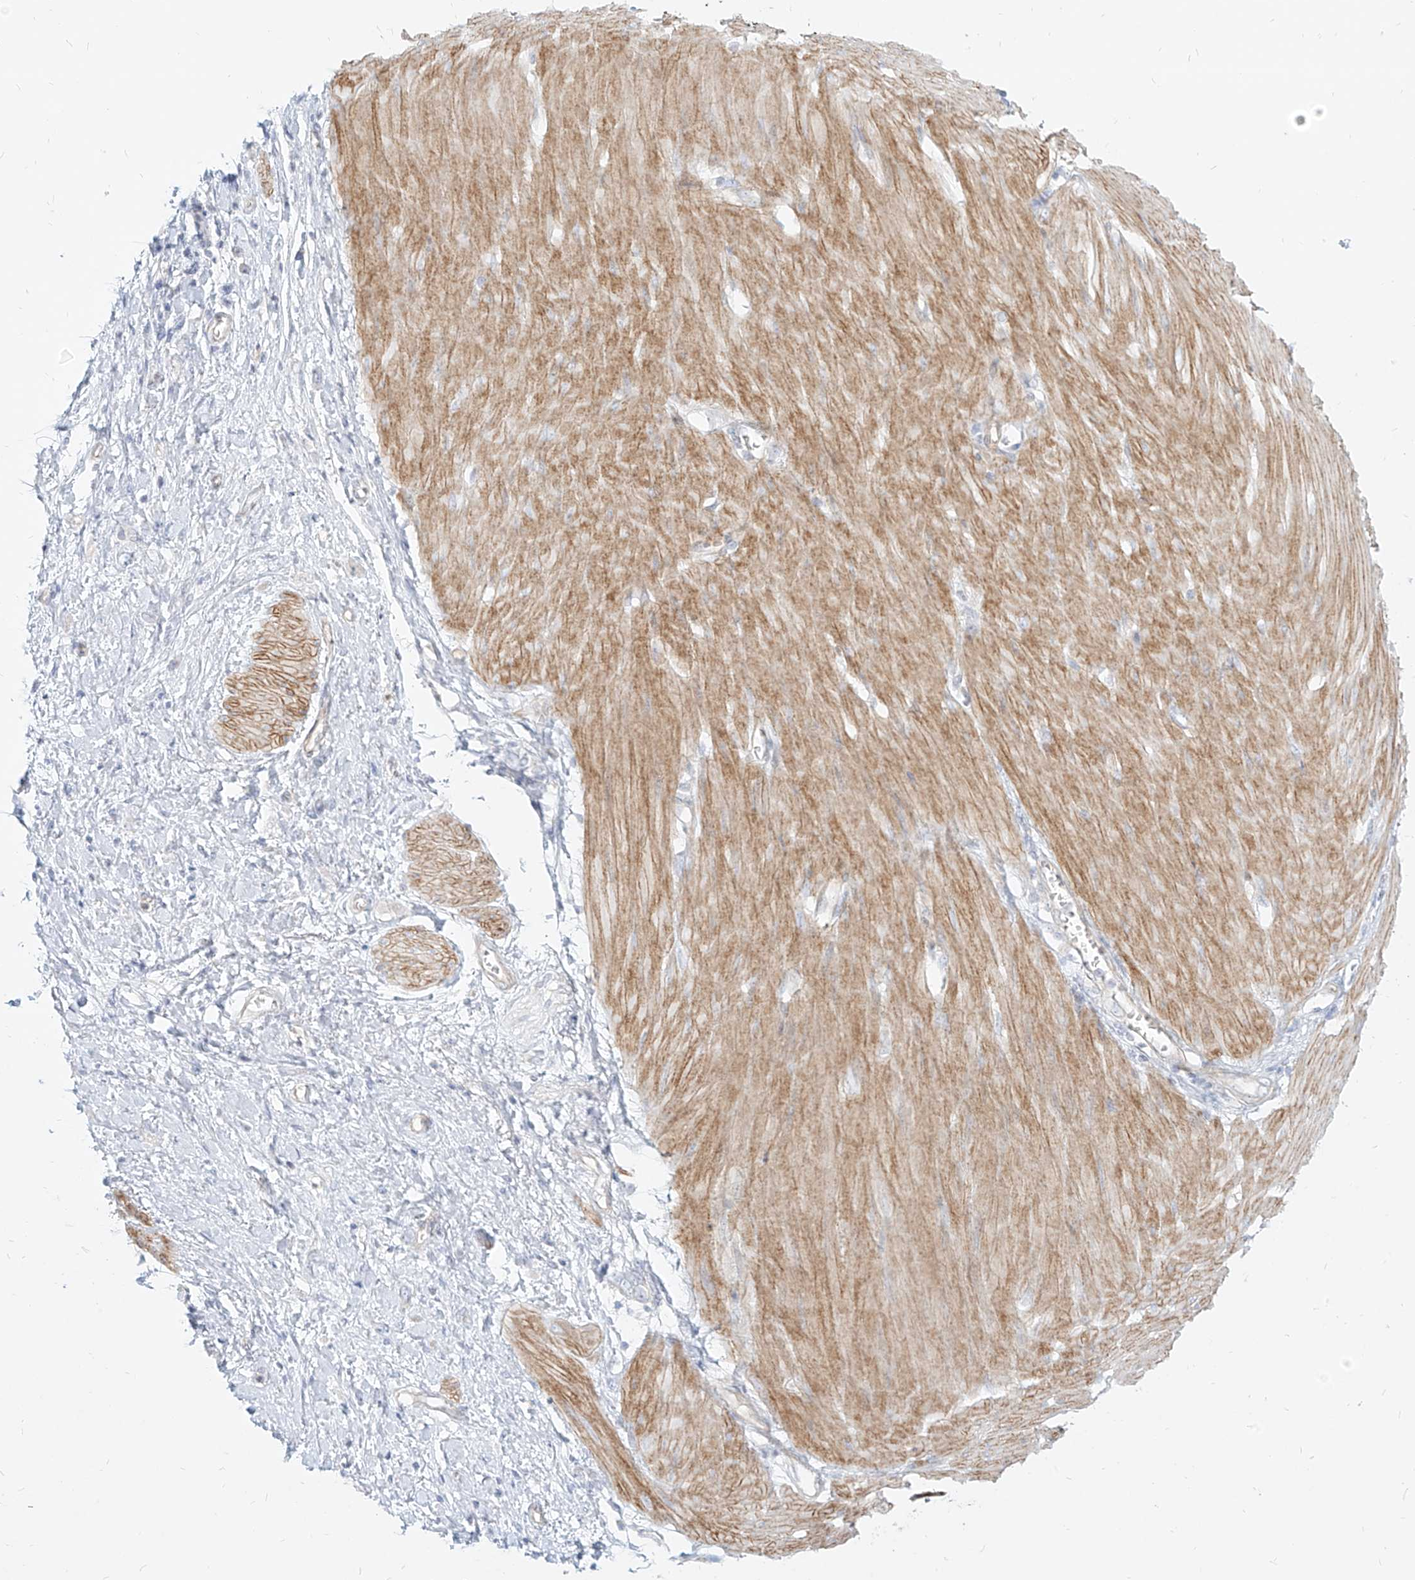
{"staining": {"intensity": "negative", "quantity": "none", "location": "none"}, "tissue": "stomach cancer", "cell_type": "Tumor cells", "image_type": "cancer", "snomed": [{"axis": "morphology", "description": "Adenocarcinoma, NOS"}, {"axis": "topography", "description": "Stomach"}], "caption": "Immunohistochemical staining of stomach cancer (adenocarcinoma) shows no significant staining in tumor cells.", "gene": "ITPKB", "patient": {"sex": "female", "age": 76}}